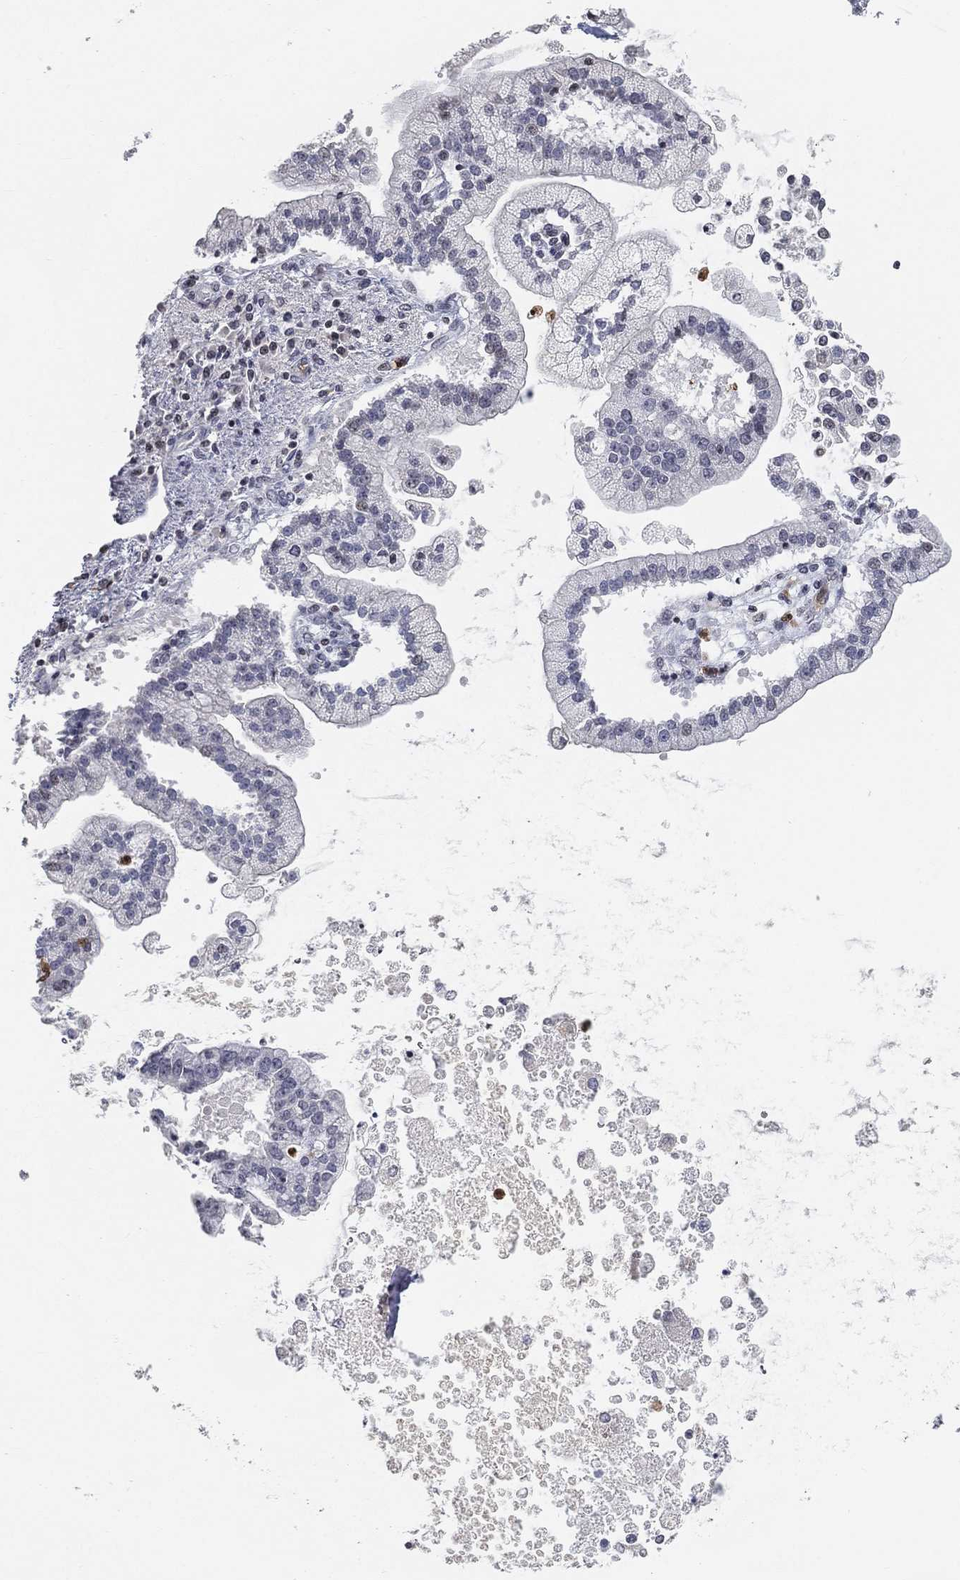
{"staining": {"intensity": "negative", "quantity": "none", "location": "none"}, "tissue": "liver cancer", "cell_type": "Tumor cells", "image_type": "cancer", "snomed": [{"axis": "morphology", "description": "Cholangiocarcinoma"}, {"axis": "topography", "description": "Liver"}], "caption": "Tumor cells are negative for brown protein staining in liver cholangiocarcinoma. (Brightfield microscopy of DAB IHC at high magnification).", "gene": "ARG1", "patient": {"sex": "male", "age": 50}}